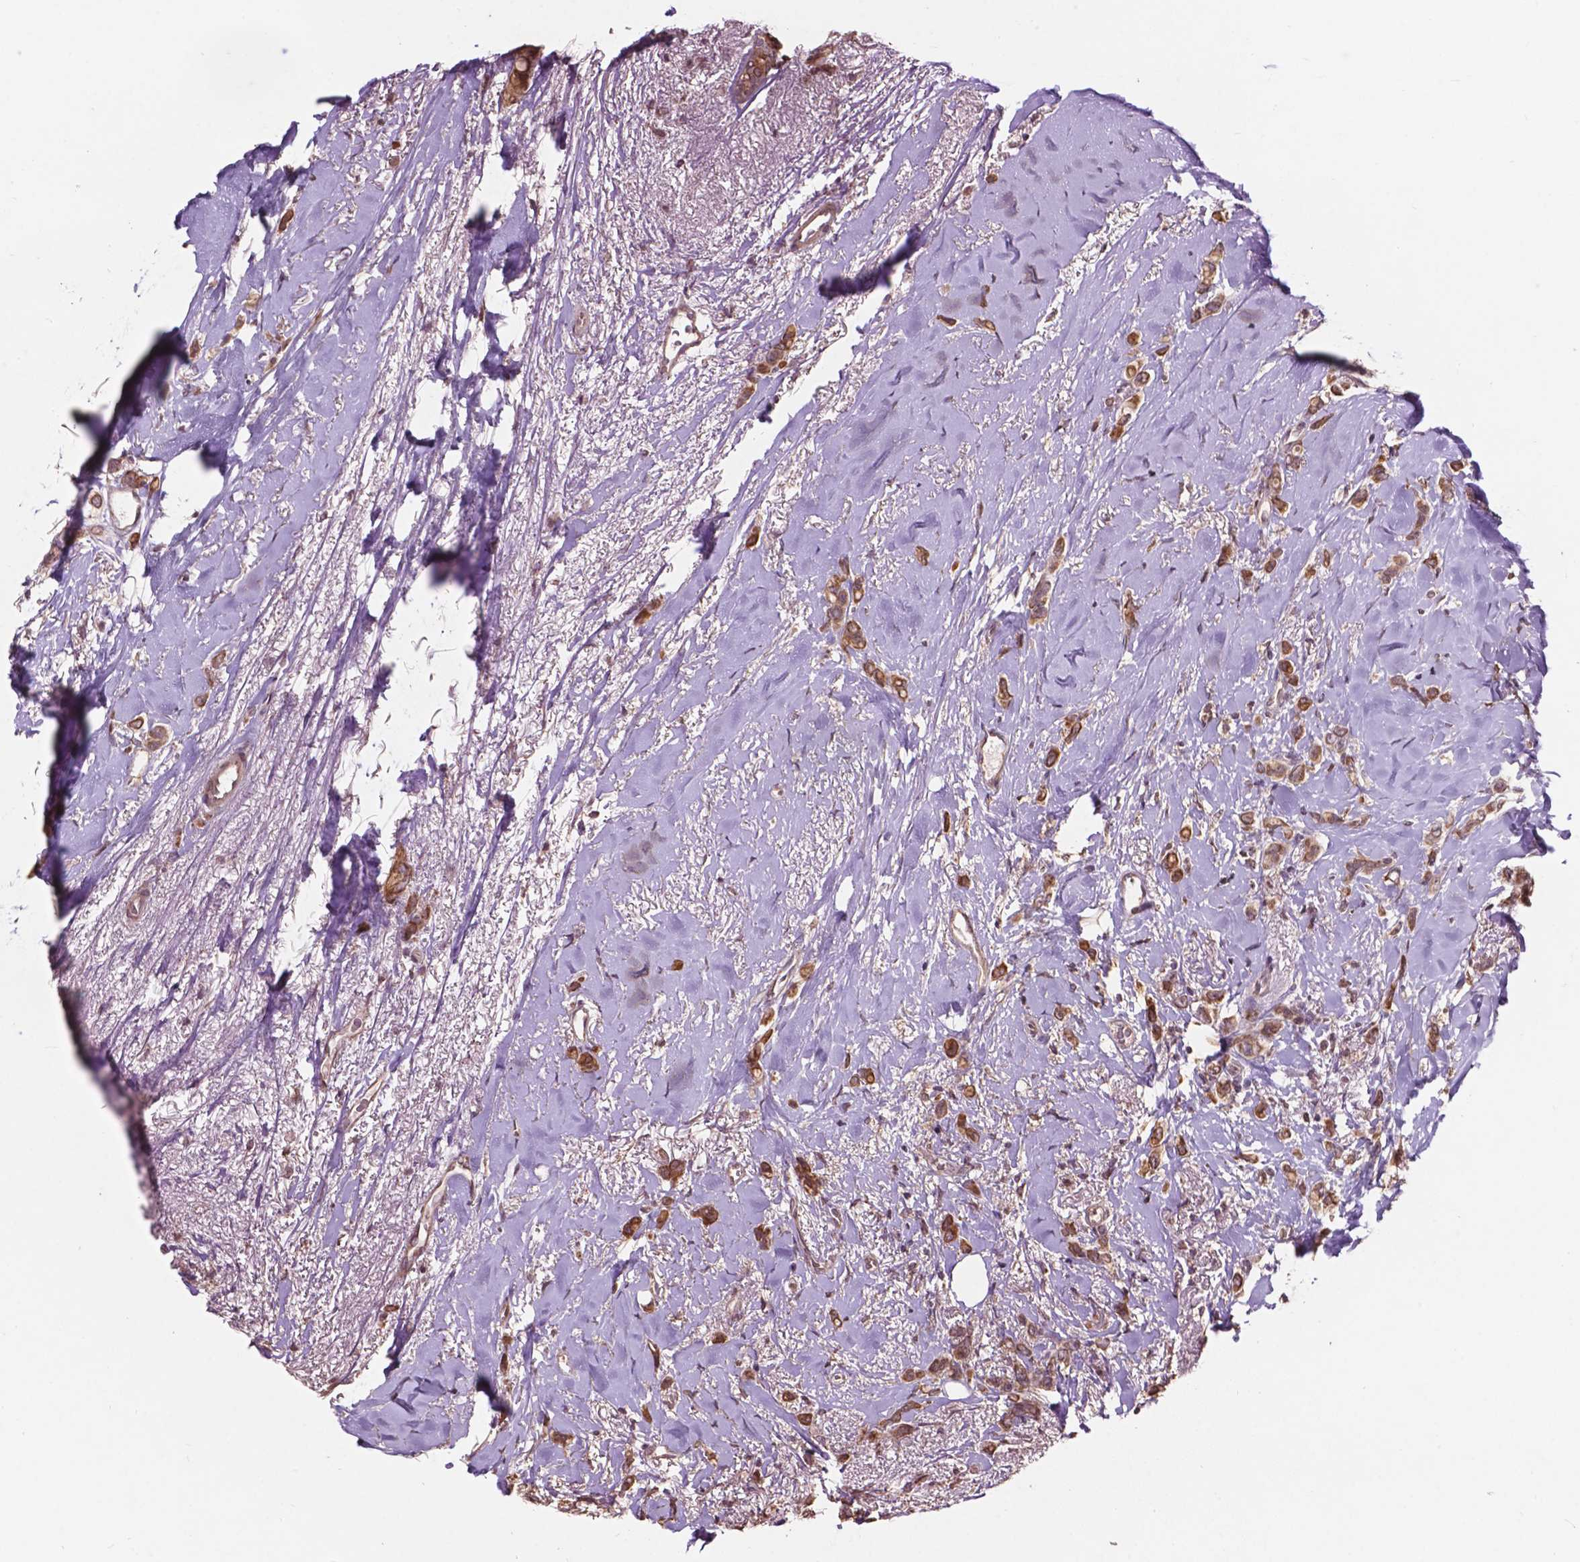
{"staining": {"intensity": "moderate", "quantity": ">75%", "location": "cytoplasmic/membranous"}, "tissue": "breast cancer", "cell_type": "Tumor cells", "image_type": "cancer", "snomed": [{"axis": "morphology", "description": "Lobular carcinoma"}, {"axis": "topography", "description": "Breast"}], "caption": "Breast lobular carcinoma was stained to show a protein in brown. There is medium levels of moderate cytoplasmic/membranous positivity in approximately >75% of tumor cells.", "gene": "GLRA2", "patient": {"sex": "female", "age": 66}}